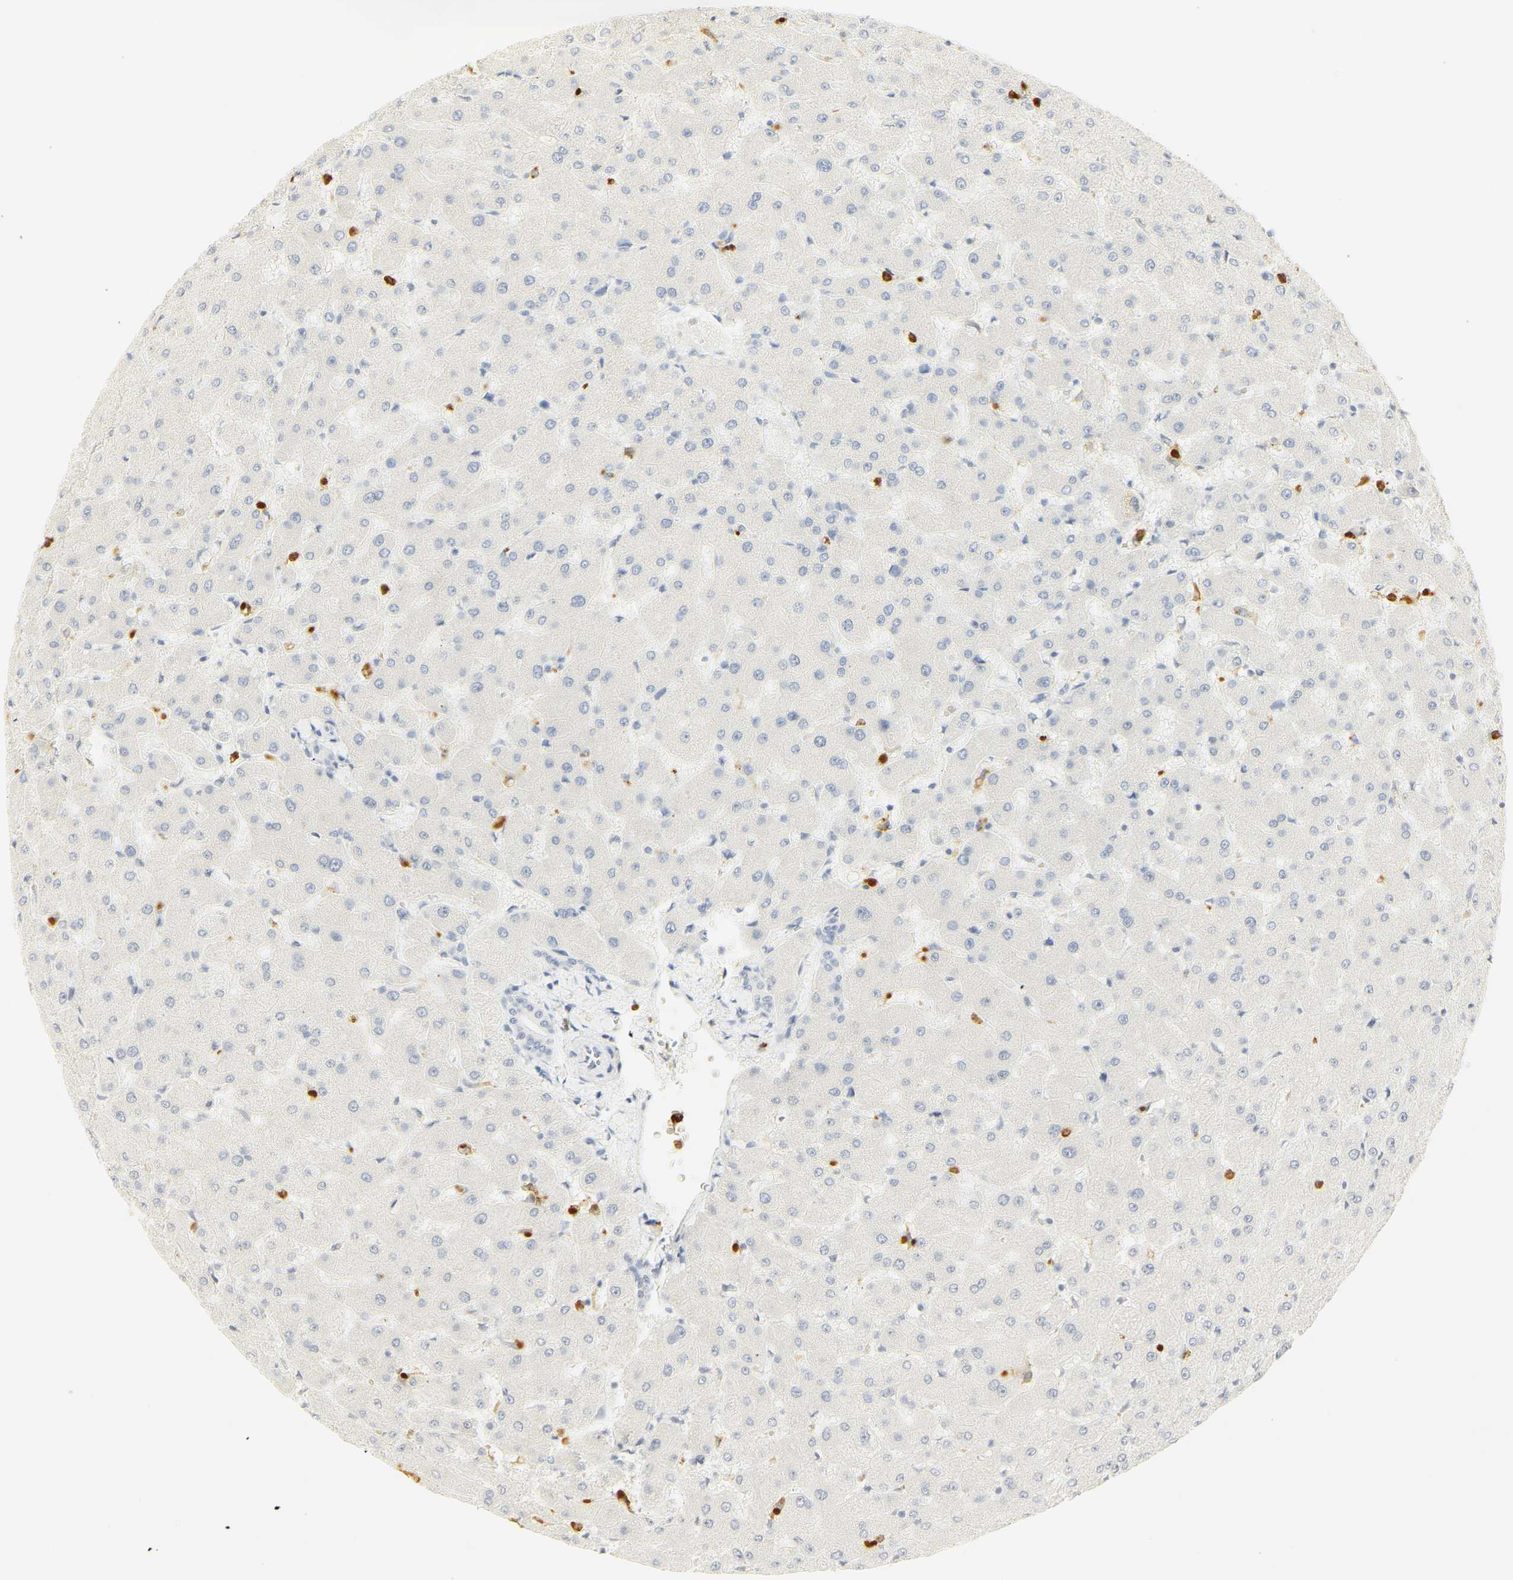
{"staining": {"intensity": "negative", "quantity": "none", "location": "none"}, "tissue": "liver", "cell_type": "Cholangiocytes", "image_type": "normal", "snomed": [{"axis": "morphology", "description": "Normal tissue, NOS"}, {"axis": "topography", "description": "Liver"}], "caption": "High power microscopy image of an immunohistochemistry image of normal liver, revealing no significant positivity in cholangiocytes. (DAB immunohistochemistry (IHC) with hematoxylin counter stain).", "gene": "MPO", "patient": {"sex": "female", "age": 63}}